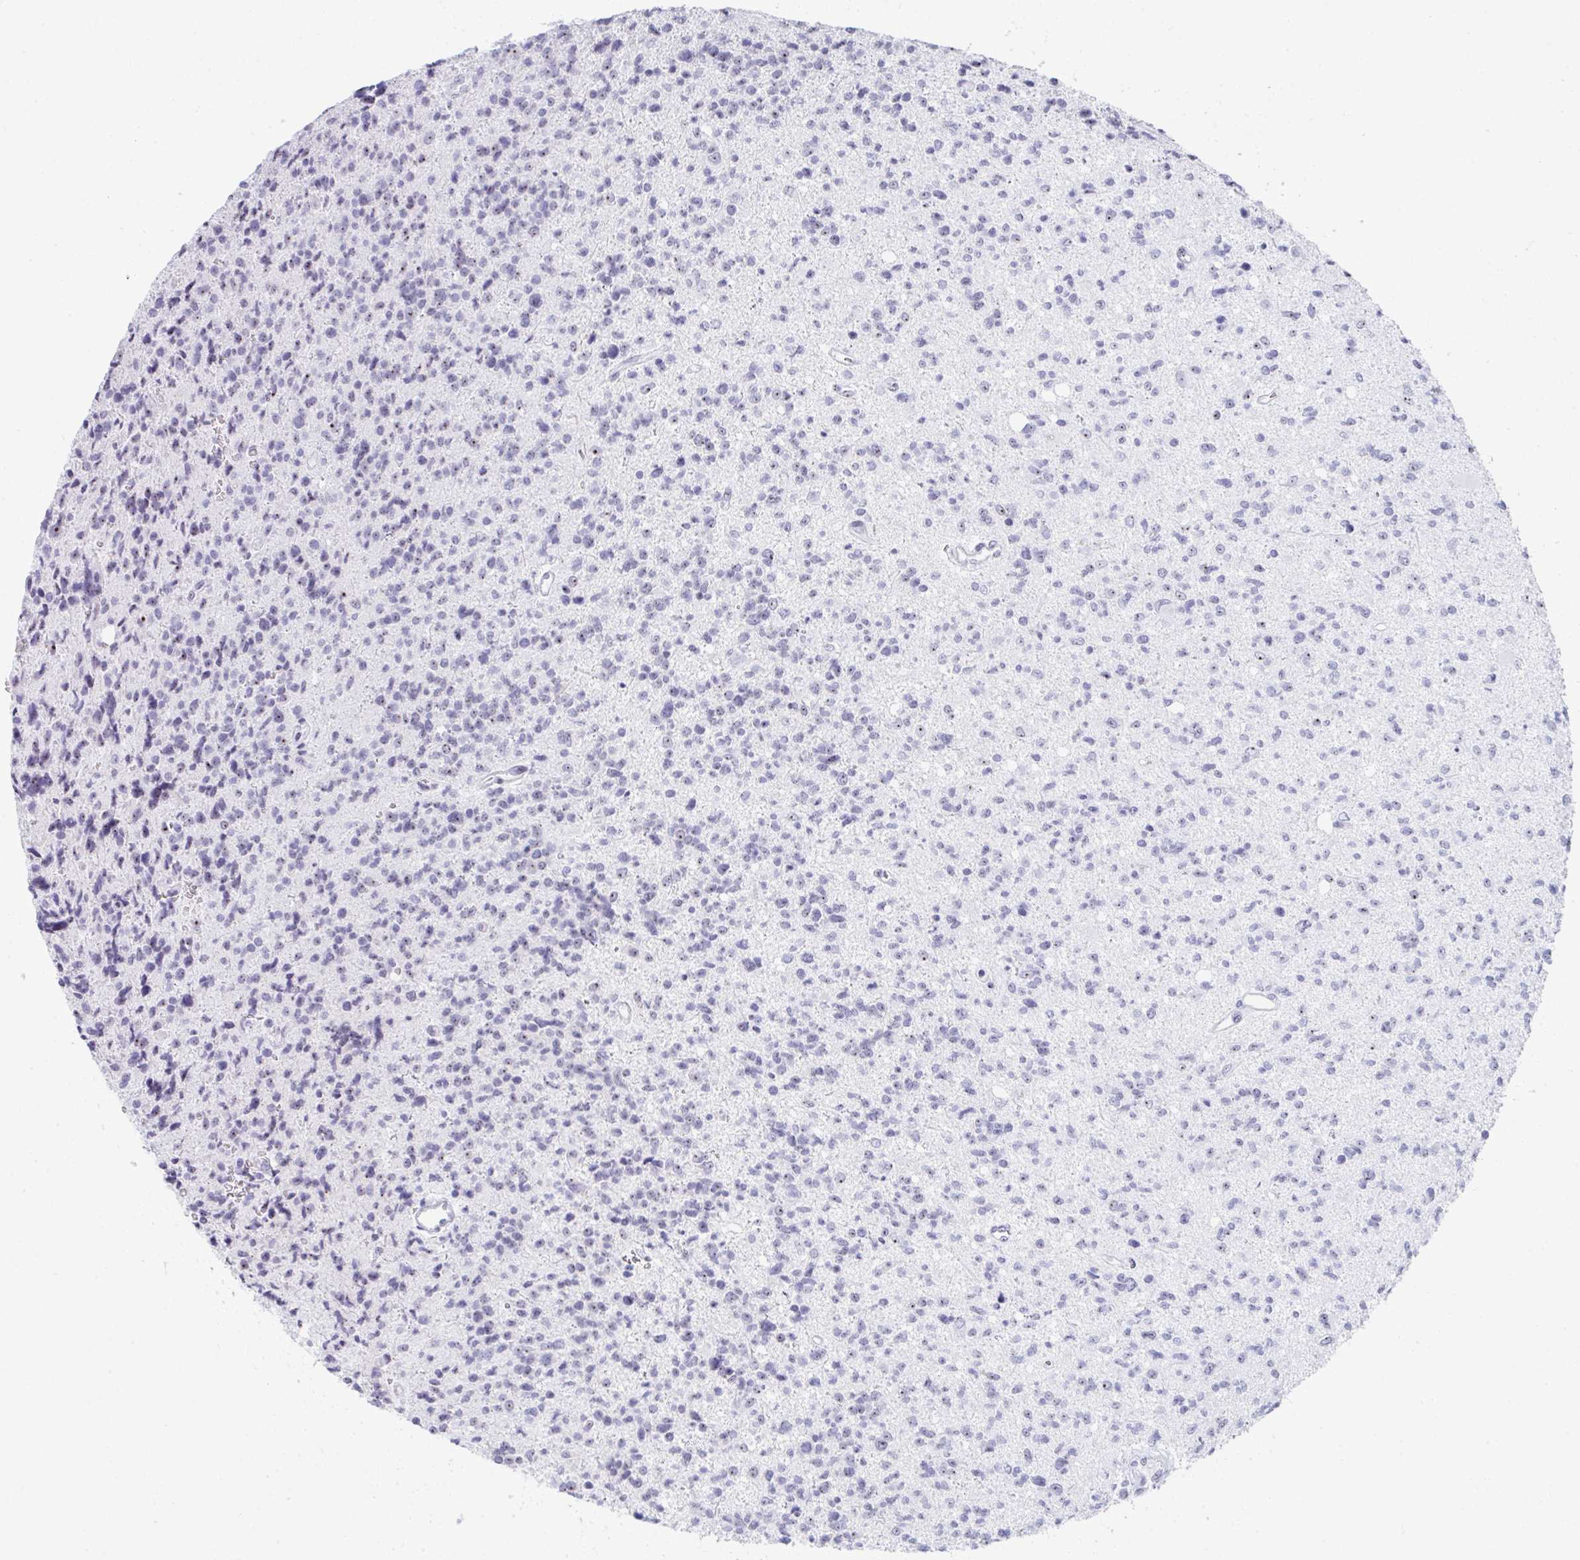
{"staining": {"intensity": "weak", "quantity": "<25%", "location": "nuclear"}, "tissue": "glioma", "cell_type": "Tumor cells", "image_type": "cancer", "snomed": [{"axis": "morphology", "description": "Glioma, malignant, High grade"}, {"axis": "topography", "description": "Brain"}], "caption": "There is no significant positivity in tumor cells of malignant high-grade glioma.", "gene": "NOP10", "patient": {"sex": "male", "age": 29}}